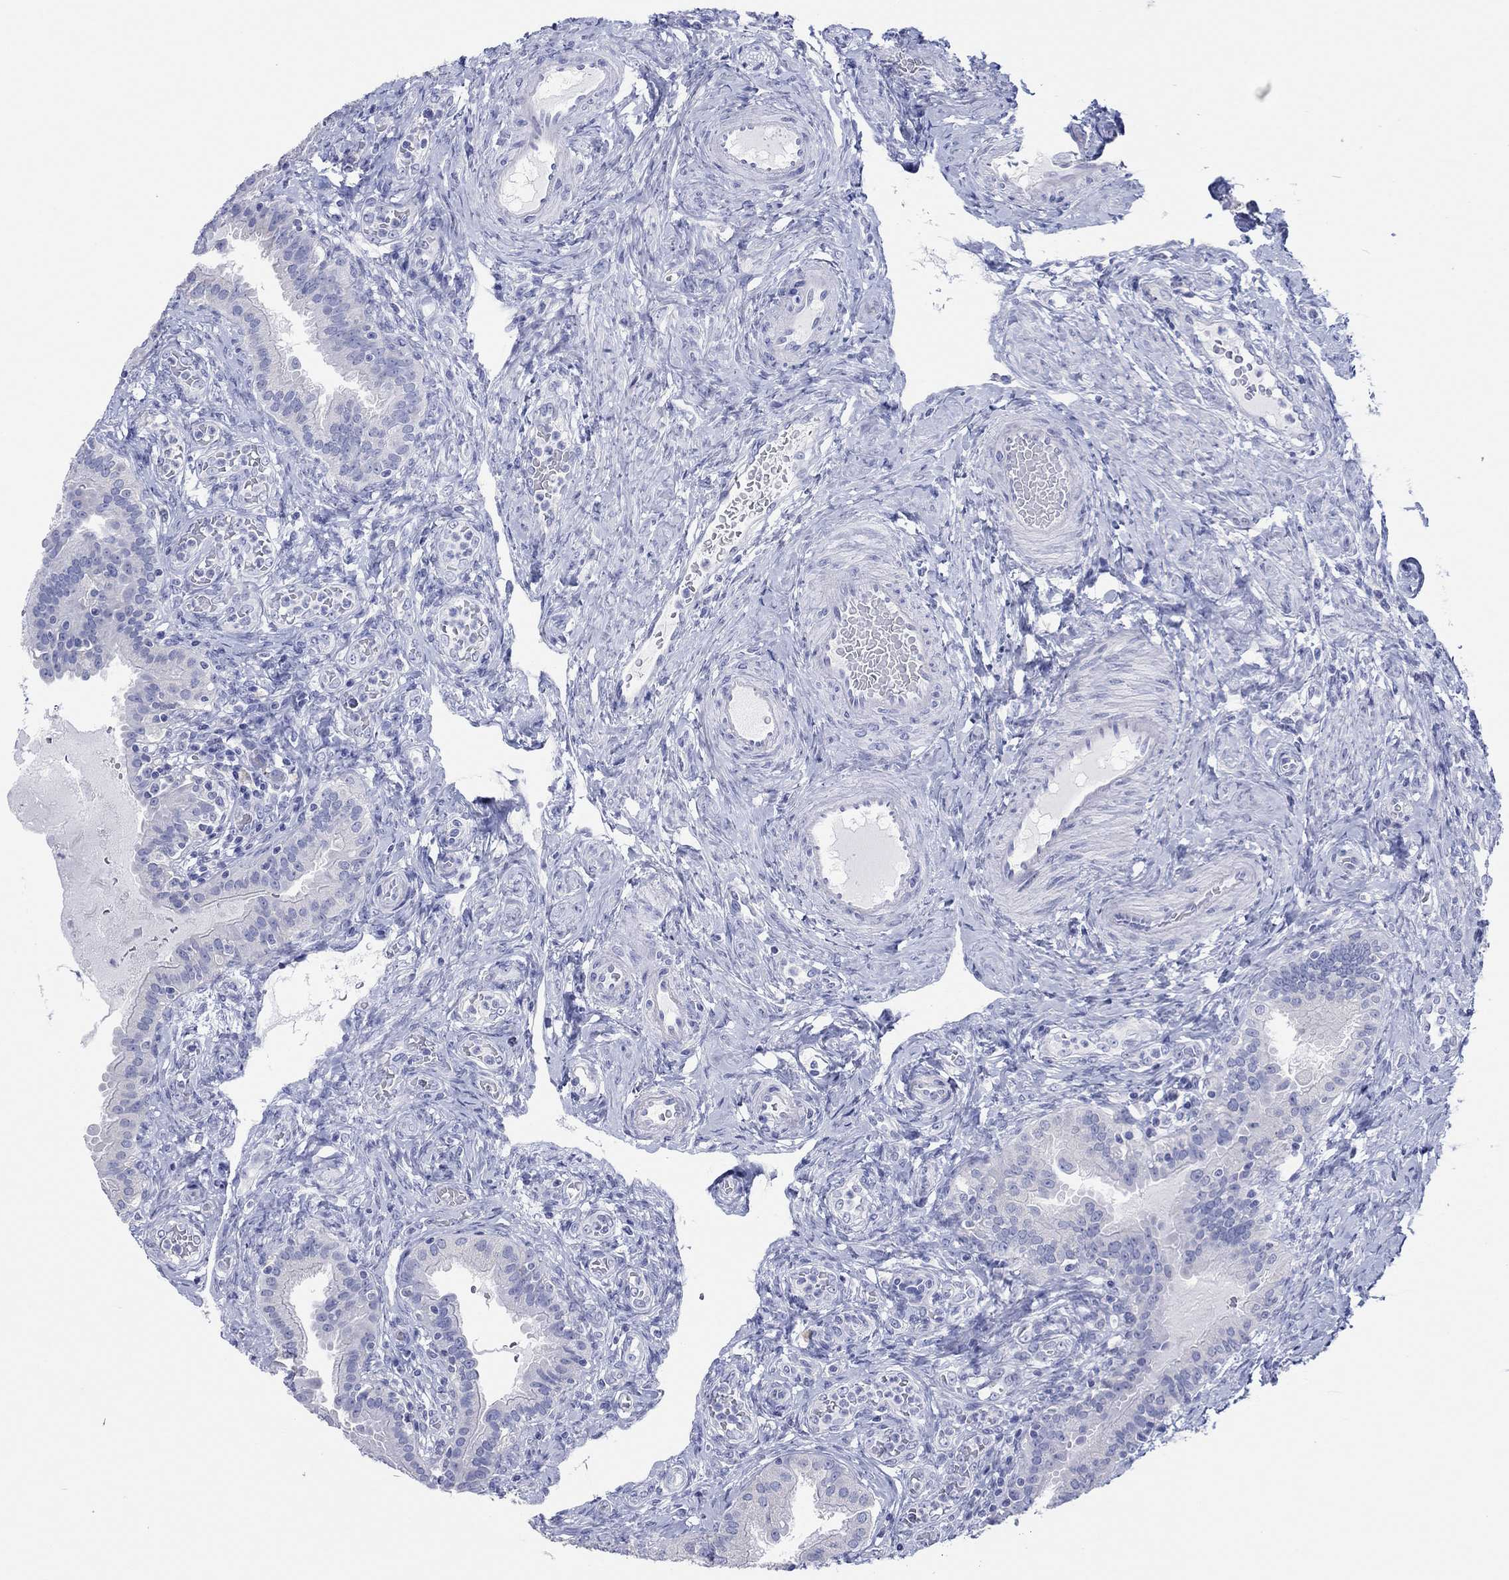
{"staining": {"intensity": "negative", "quantity": "none", "location": "none"}, "tissue": "fallopian tube", "cell_type": "Glandular cells", "image_type": "normal", "snomed": [{"axis": "morphology", "description": "Normal tissue, NOS"}, {"axis": "topography", "description": "Fallopian tube"}, {"axis": "topography", "description": "Ovary"}], "caption": "Glandular cells show no significant positivity in unremarkable fallopian tube. (DAB immunohistochemistry (IHC) visualized using brightfield microscopy, high magnification).", "gene": "MAGEB6", "patient": {"sex": "female", "age": 41}}